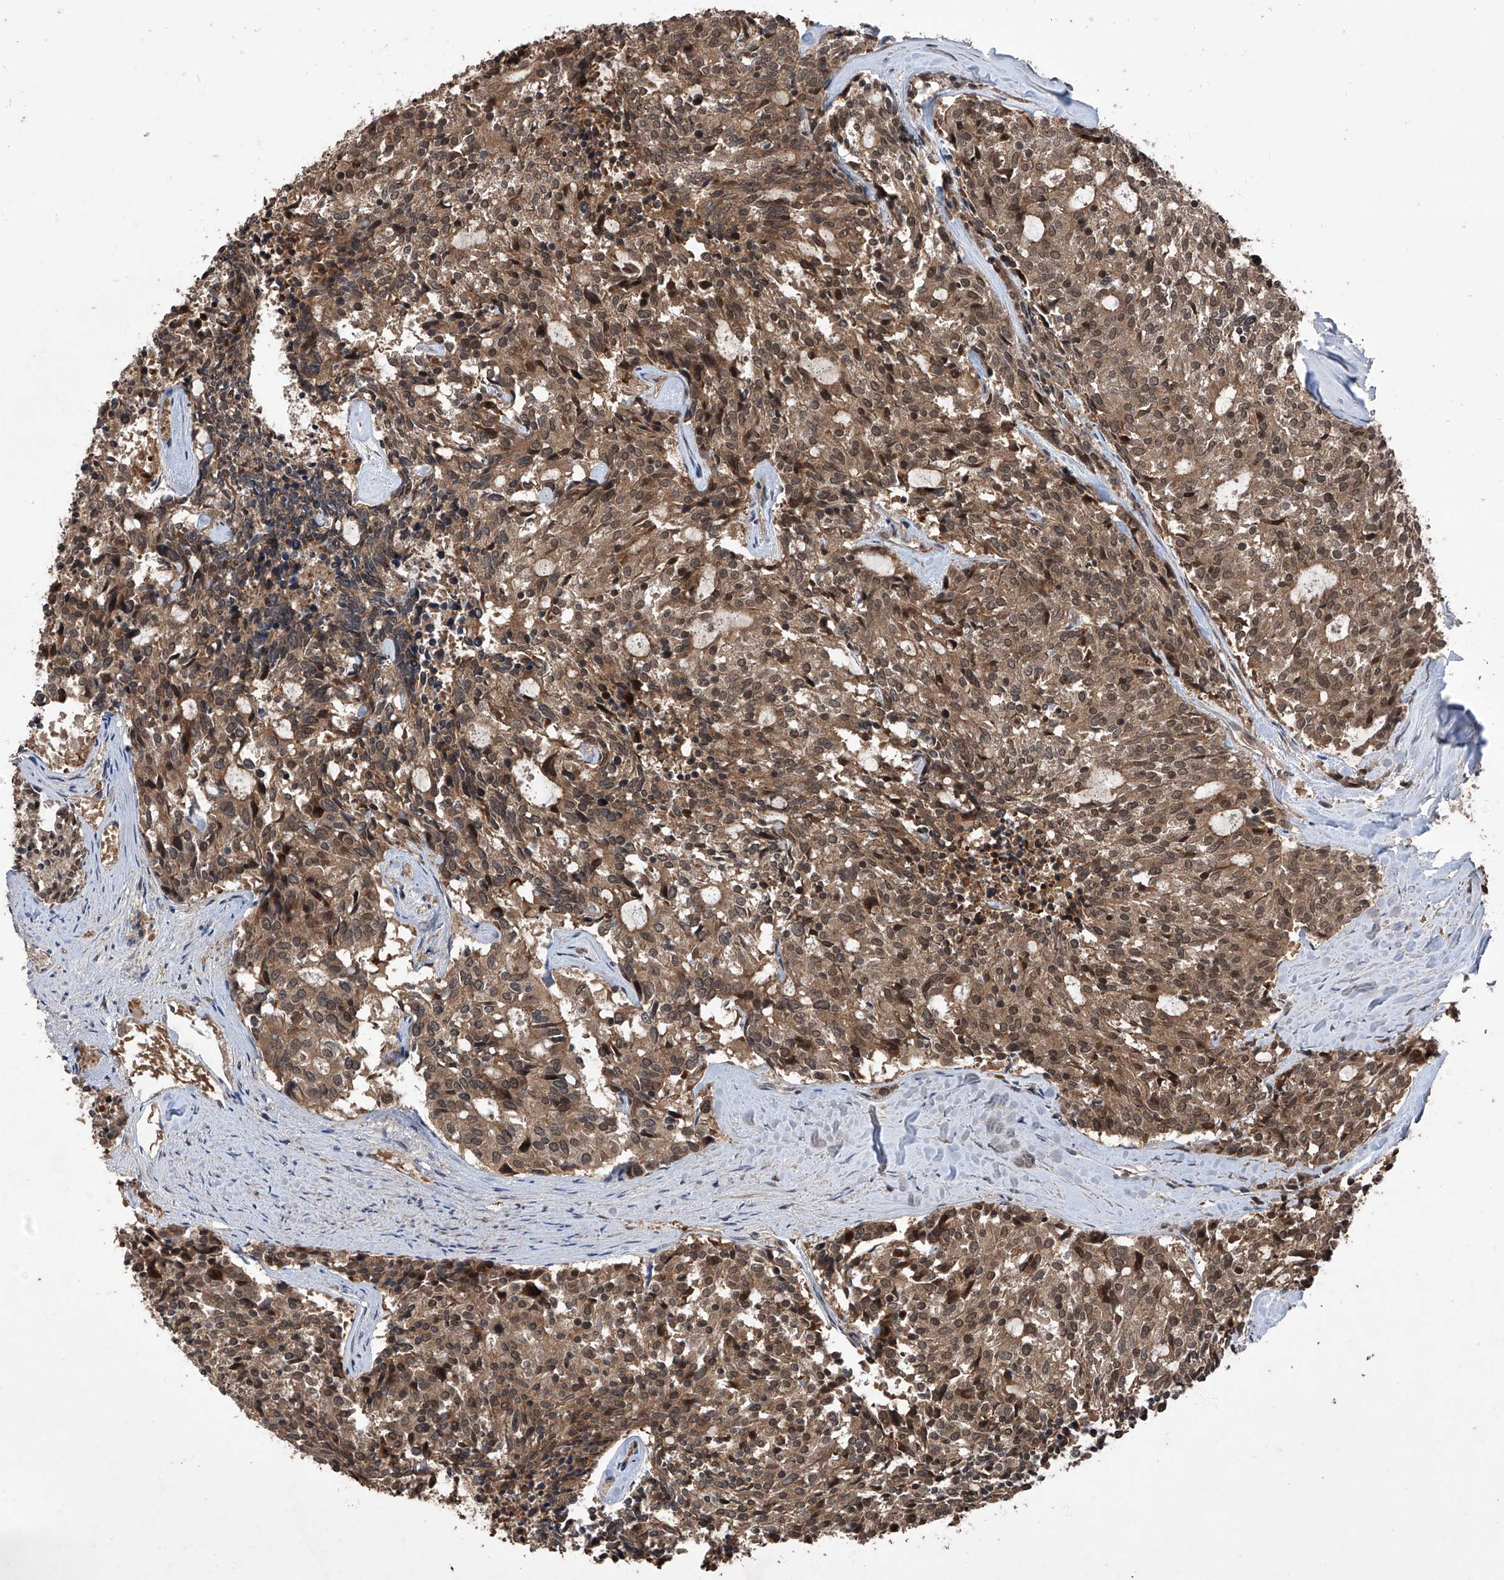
{"staining": {"intensity": "moderate", "quantity": ">75%", "location": "cytoplasmic/membranous,nuclear"}, "tissue": "carcinoid", "cell_type": "Tumor cells", "image_type": "cancer", "snomed": [{"axis": "morphology", "description": "Carcinoid, malignant, NOS"}, {"axis": "topography", "description": "Pancreas"}], "caption": "Brown immunohistochemical staining in carcinoid (malignant) exhibits moderate cytoplasmic/membranous and nuclear staining in about >75% of tumor cells. (IHC, brightfield microscopy, high magnification).", "gene": "LYSMD4", "patient": {"sex": "female", "age": 54}}